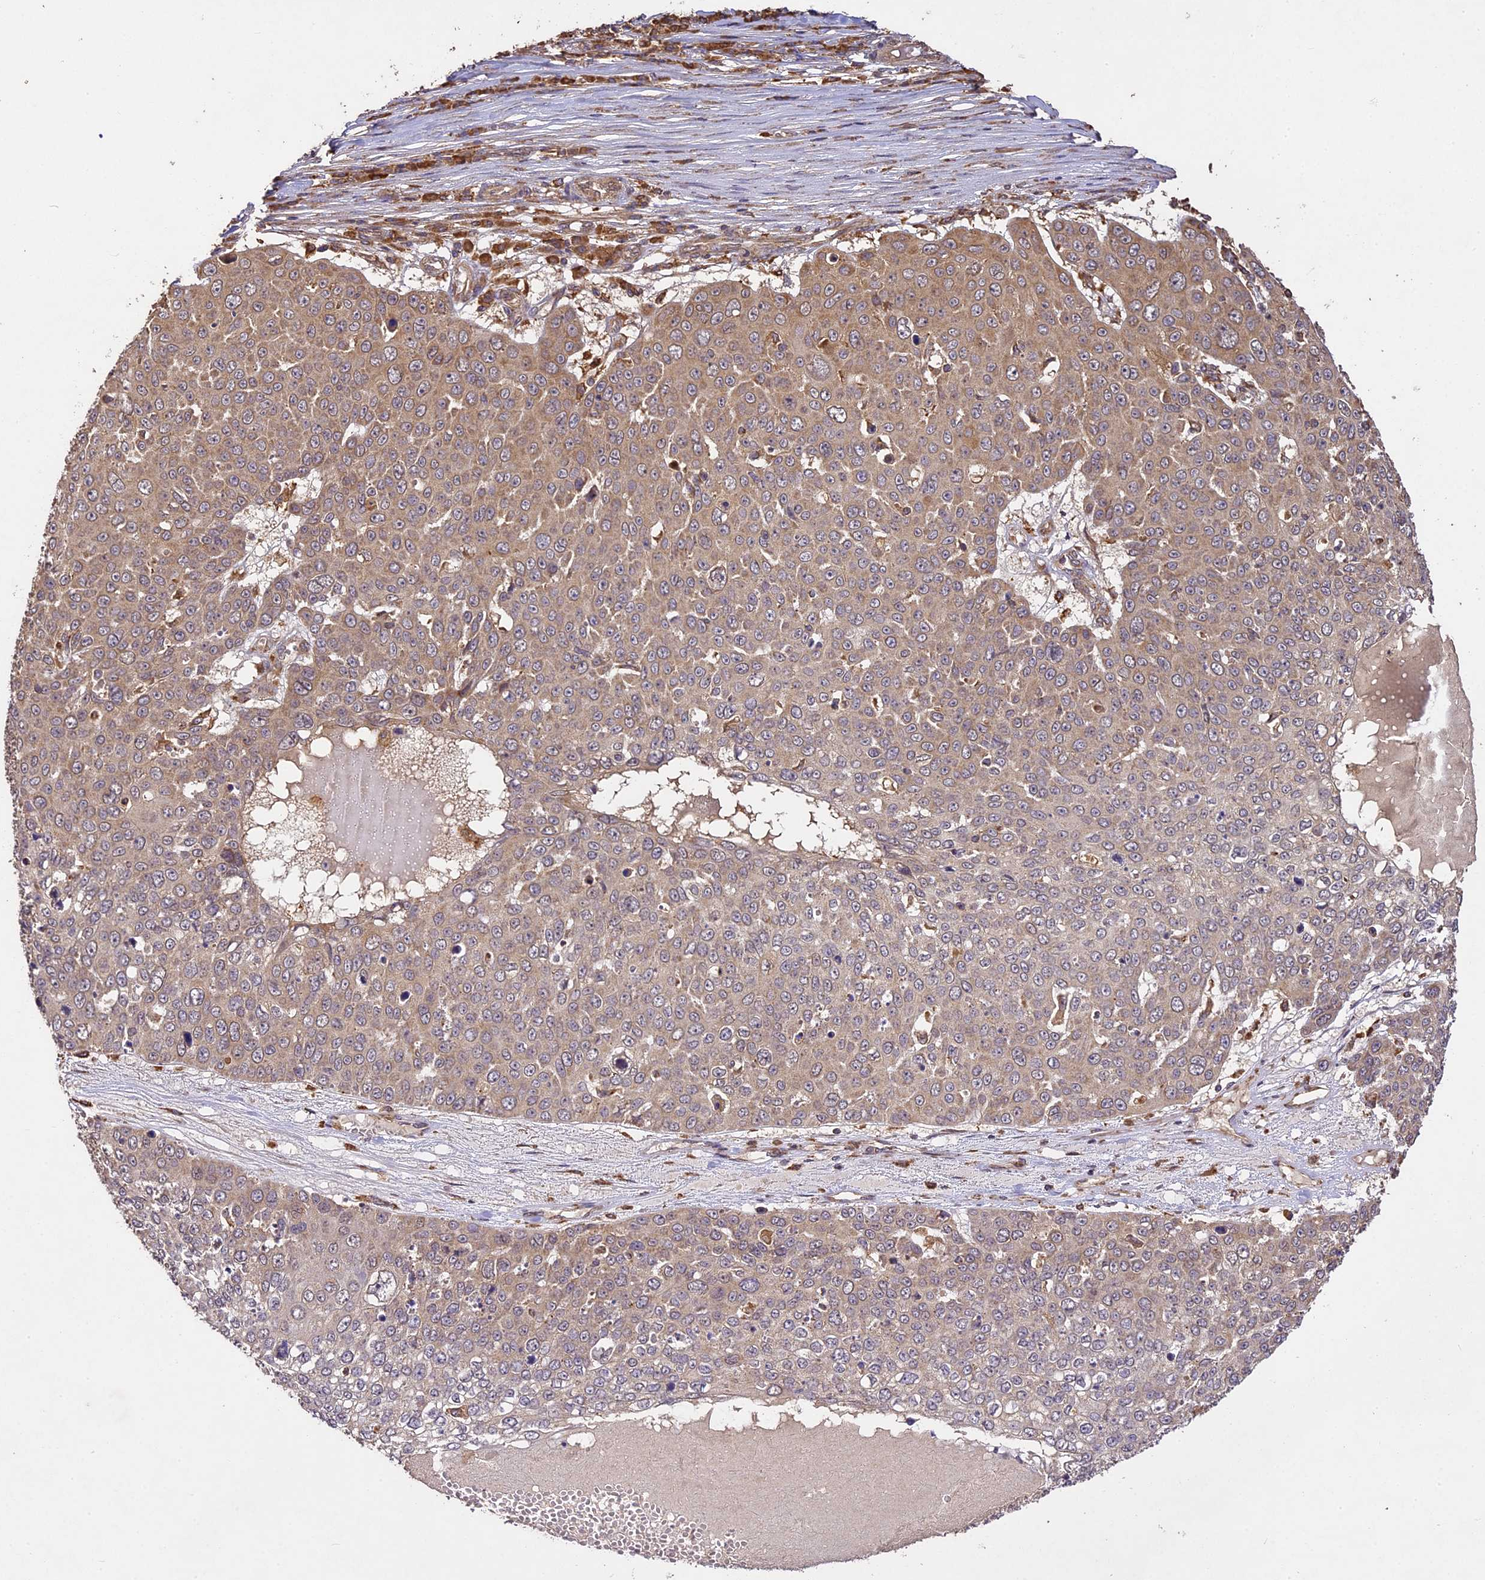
{"staining": {"intensity": "weak", "quantity": ">75%", "location": "cytoplasmic/membranous"}, "tissue": "skin cancer", "cell_type": "Tumor cells", "image_type": "cancer", "snomed": [{"axis": "morphology", "description": "Squamous cell carcinoma, NOS"}, {"axis": "topography", "description": "Skin"}], "caption": "Weak cytoplasmic/membranous staining is seen in approximately >75% of tumor cells in skin cancer (squamous cell carcinoma). (IHC, brightfield microscopy, high magnification).", "gene": "BRAP", "patient": {"sex": "male", "age": 71}}